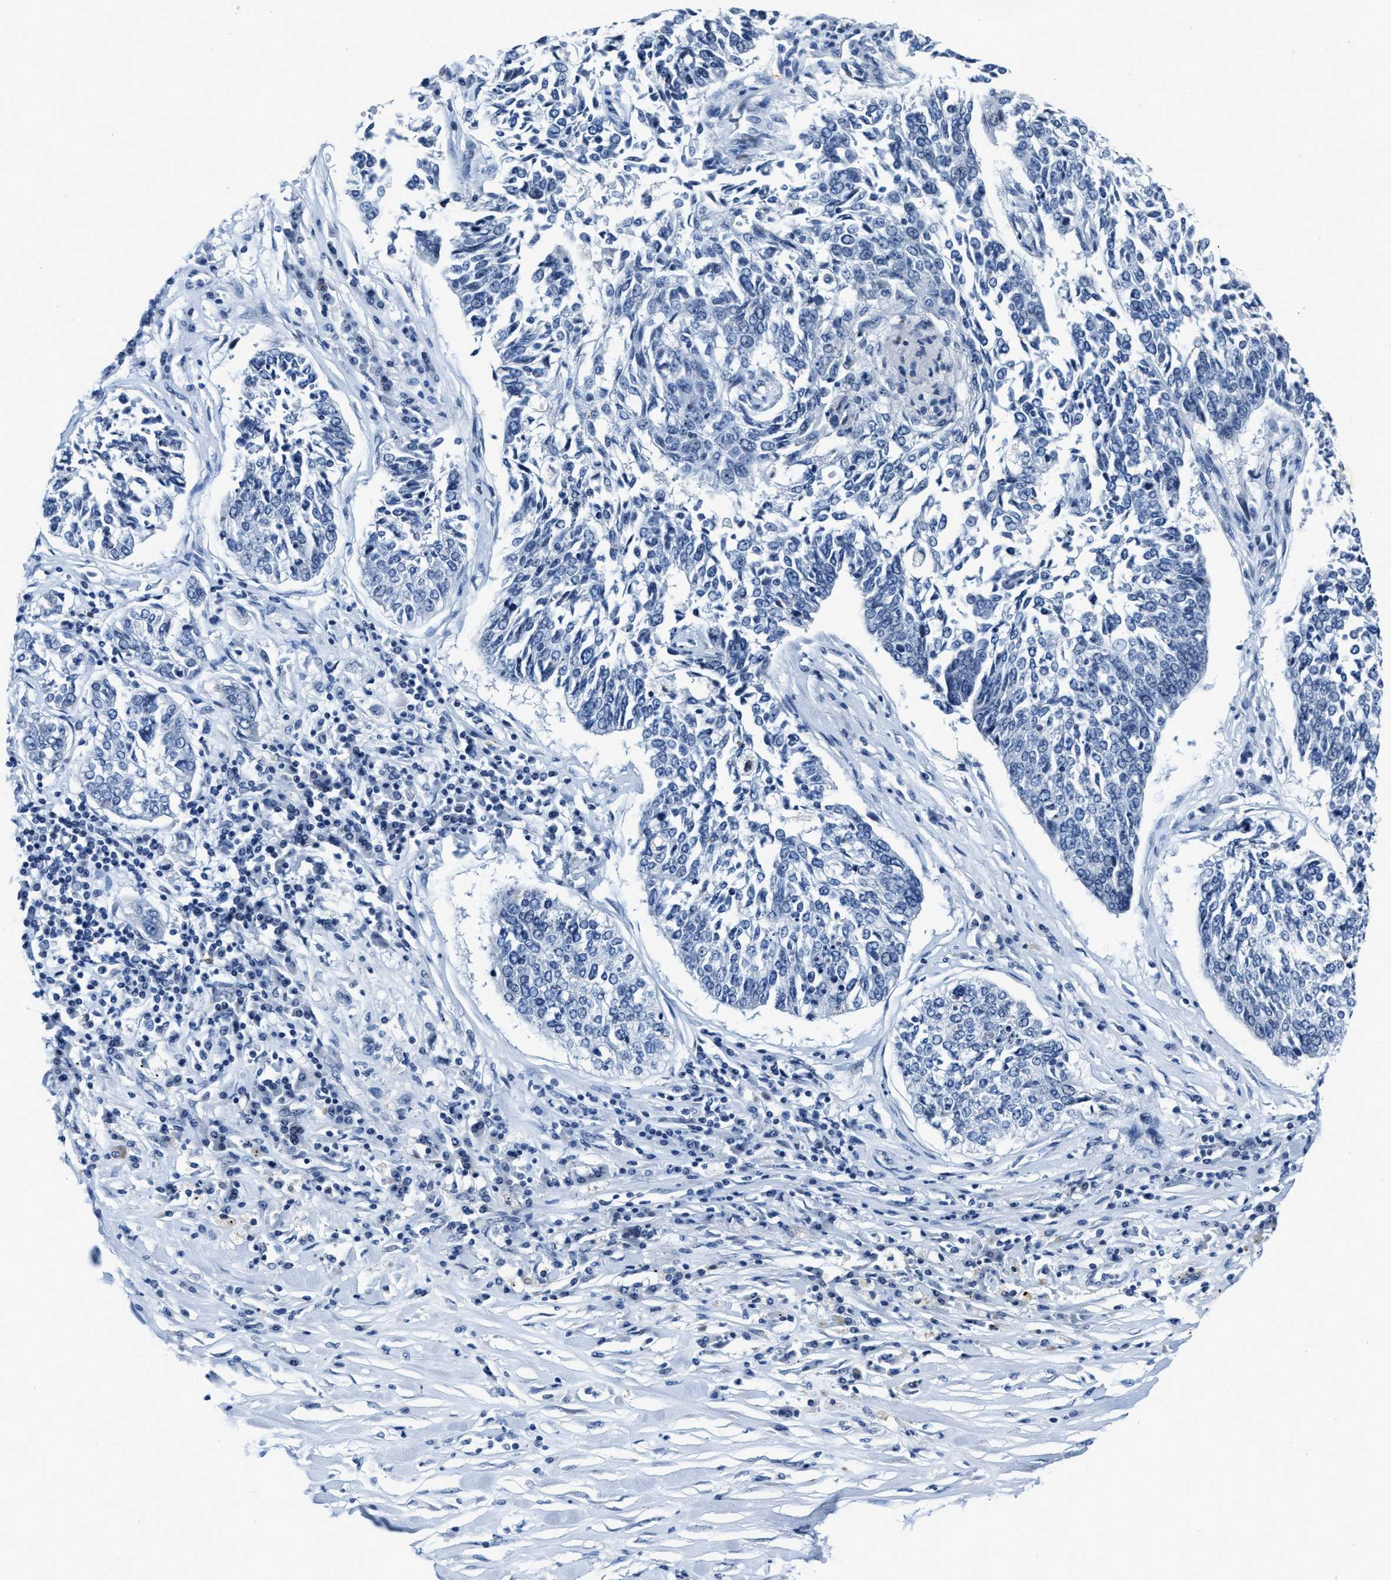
{"staining": {"intensity": "negative", "quantity": "none", "location": "none"}, "tissue": "lung cancer", "cell_type": "Tumor cells", "image_type": "cancer", "snomed": [{"axis": "morphology", "description": "Normal tissue, NOS"}, {"axis": "morphology", "description": "Squamous cell carcinoma, NOS"}, {"axis": "topography", "description": "Cartilage tissue"}, {"axis": "topography", "description": "Bronchus"}, {"axis": "topography", "description": "Lung"}], "caption": "This is a photomicrograph of immunohistochemistry staining of lung cancer, which shows no expression in tumor cells. (DAB (3,3'-diaminobenzidine) IHC visualized using brightfield microscopy, high magnification).", "gene": "ASZ1", "patient": {"sex": "female", "age": 49}}